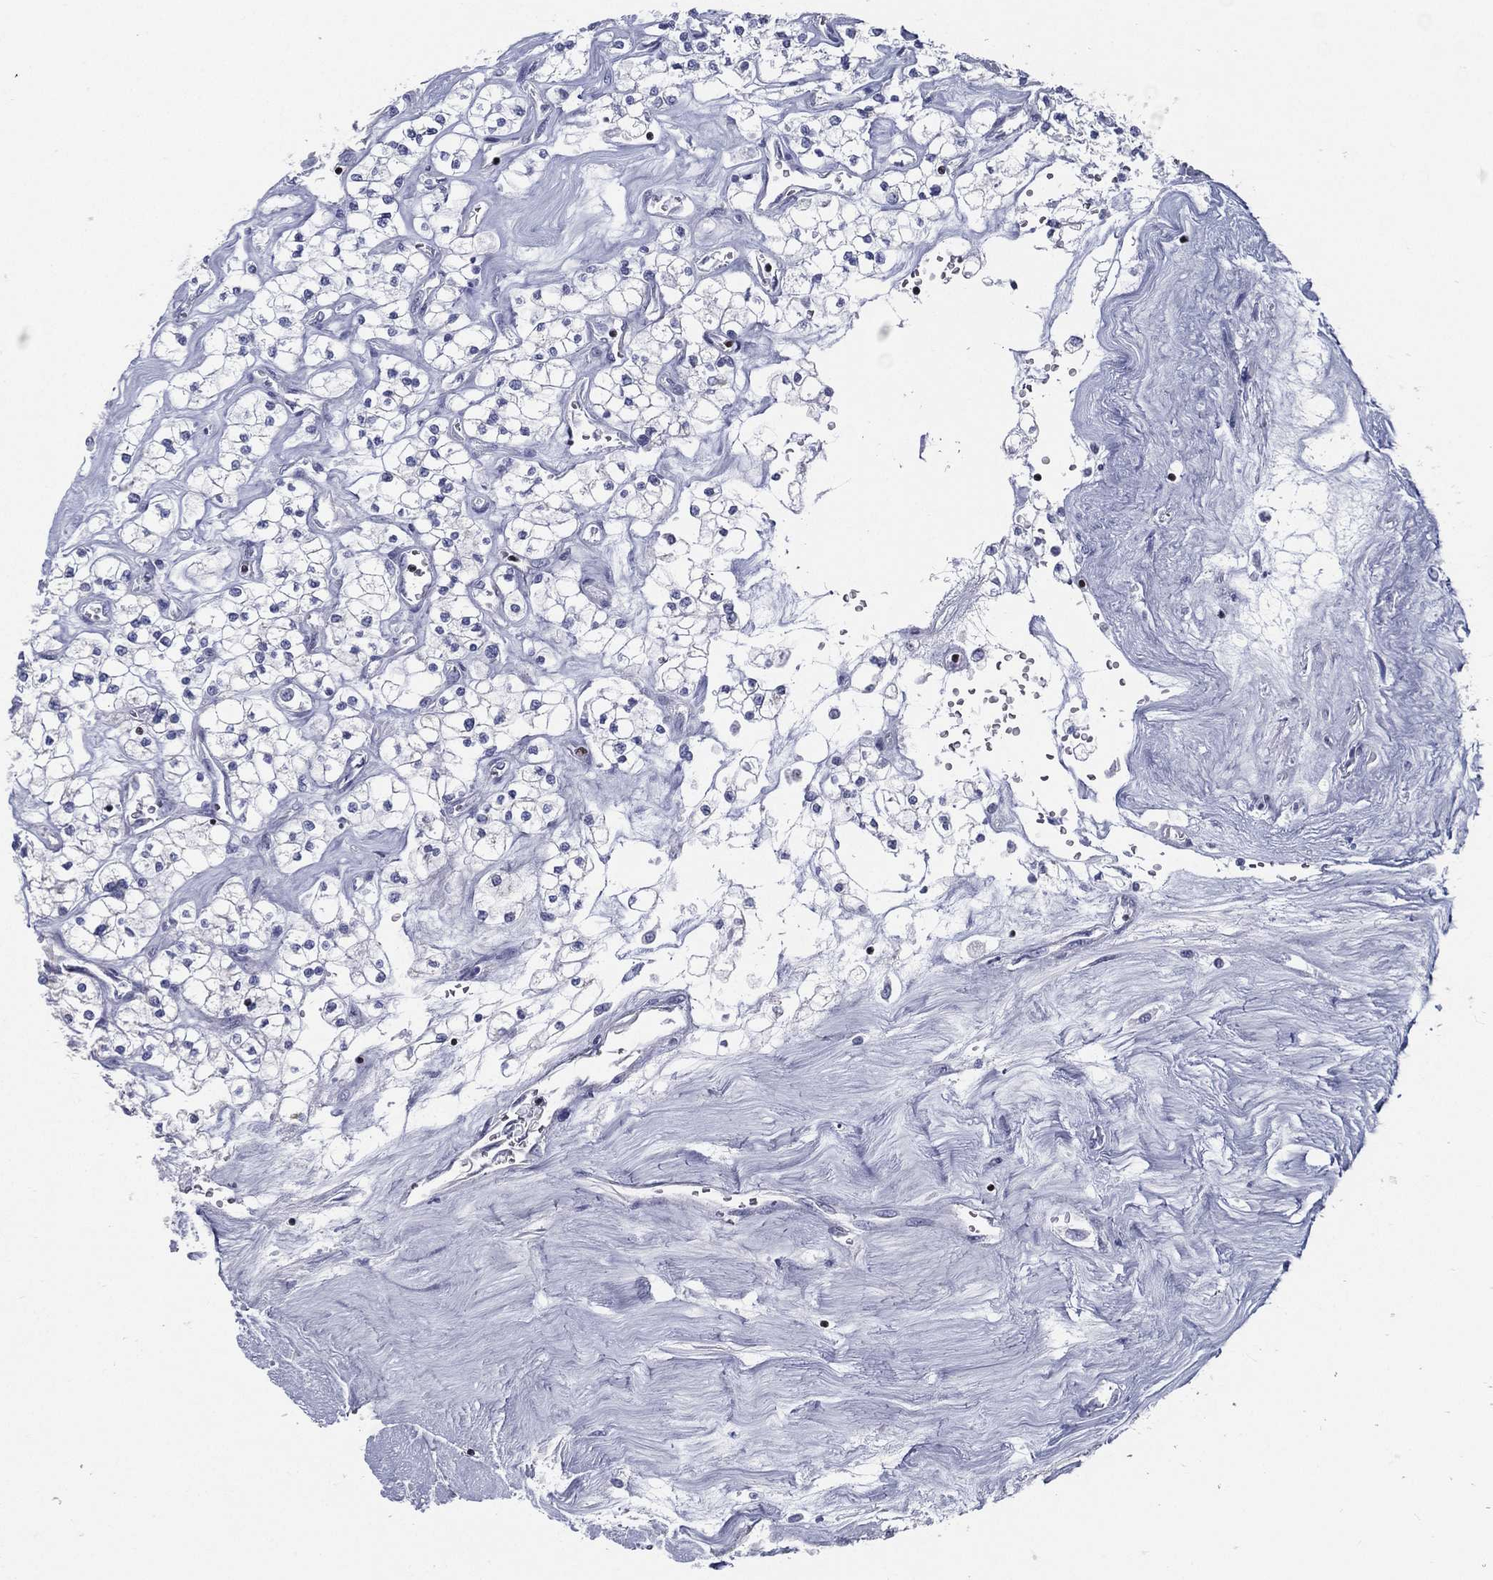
{"staining": {"intensity": "negative", "quantity": "none", "location": "none"}, "tissue": "renal cancer", "cell_type": "Tumor cells", "image_type": "cancer", "snomed": [{"axis": "morphology", "description": "Adenocarcinoma, NOS"}, {"axis": "topography", "description": "Kidney"}], "caption": "A high-resolution micrograph shows immunohistochemistry staining of renal cancer, which shows no significant staining in tumor cells. The staining was performed using DAB to visualize the protein expression in brown, while the nuclei were stained in blue with hematoxylin (Magnification: 20x).", "gene": "PYHIN1", "patient": {"sex": "male", "age": 80}}